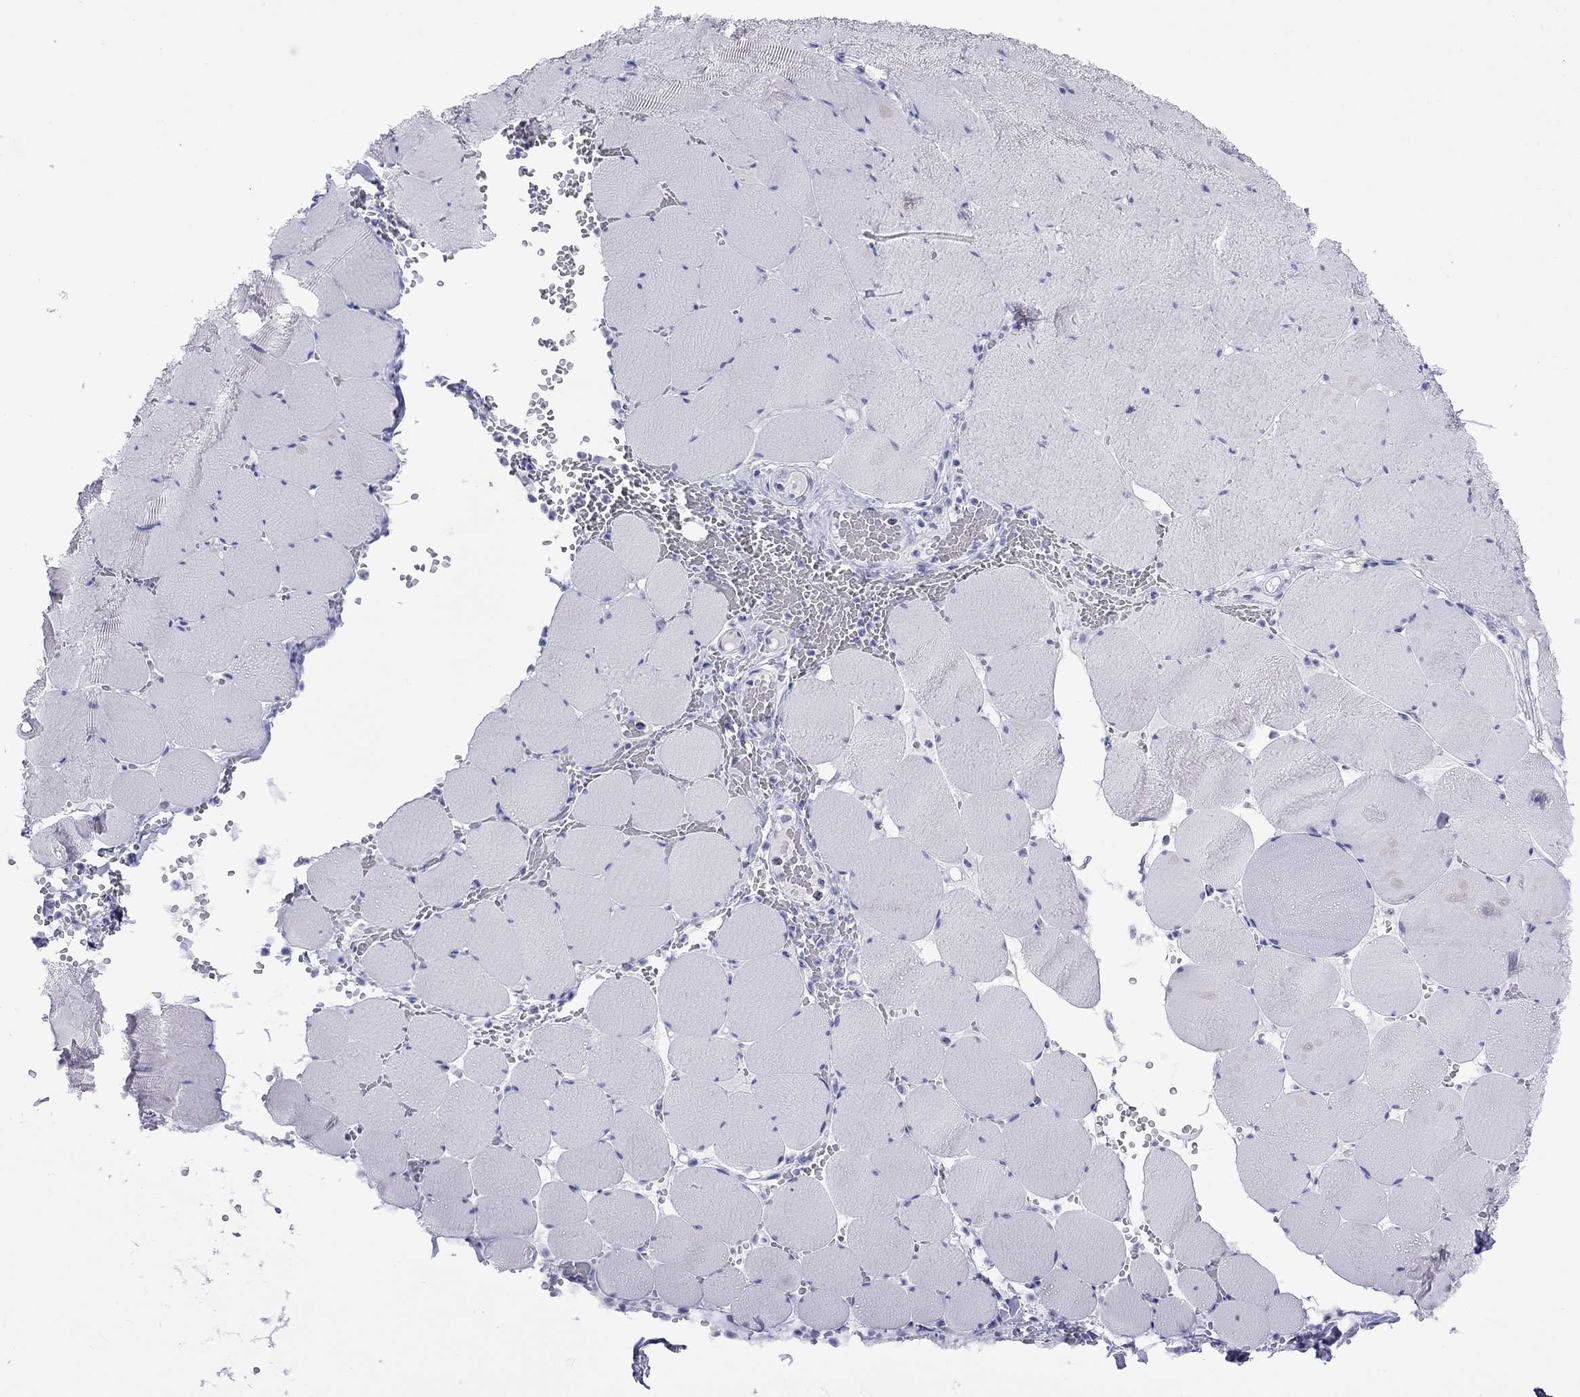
{"staining": {"intensity": "negative", "quantity": "none", "location": "none"}, "tissue": "skeletal muscle", "cell_type": "Myocytes", "image_type": "normal", "snomed": [{"axis": "morphology", "description": "Normal tissue, NOS"}, {"axis": "morphology", "description": "Malignant melanoma, Metastatic site"}, {"axis": "topography", "description": "Skeletal muscle"}], "caption": "This is a image of IHC staining of unremarkable skeletal muscle, which shows no positivity in myocytes.", "gene": "SLC30A8", "patient": {"sex": "male", "age": 50}}